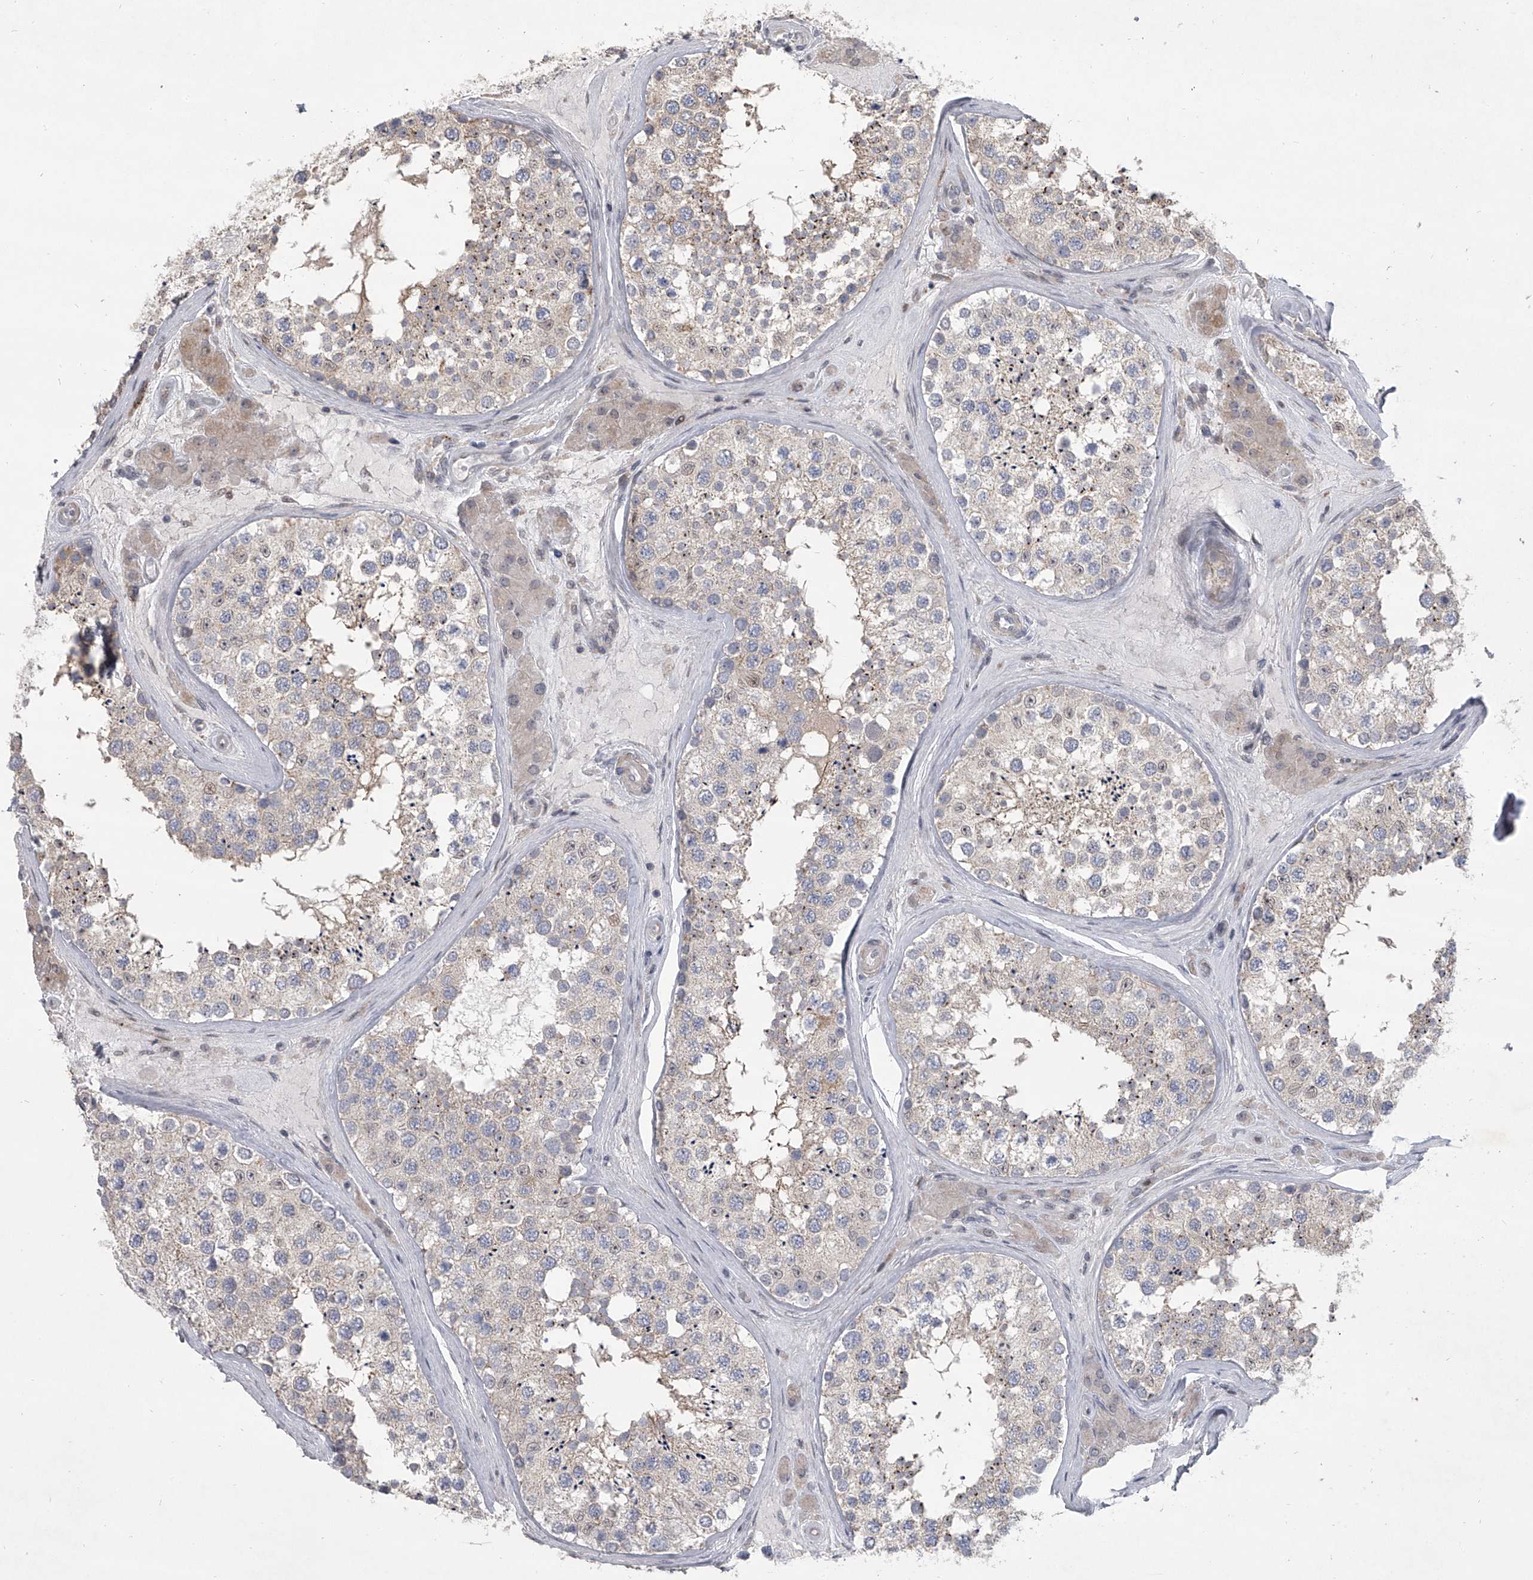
{"staining": {"intensity": "weak", "quantity": "25%-75%", "location": "cytoplasmic/membranous"}, "tissue": "testis", "cell_type": "Cells in seminiferous ducts", "image_type": "normal", "snomed": [{"axis": "morphology", "description": "Normal tissue, NOS"}, {"axis": "topography", "description": "Testis"}], "caption": "Protein staining displays weak cytoplasmic/membranous staining in approximately 25%-75% of cells in seminiferous ducts in normal testis. (Stains: DAB (3,3'-diaminobenzidine) in brown, nuclei in blue, Microscopy: brightfield microscopy at high magnification).", "gene": "HEATR6", "patient": {"sex": "male", "age": 46}}